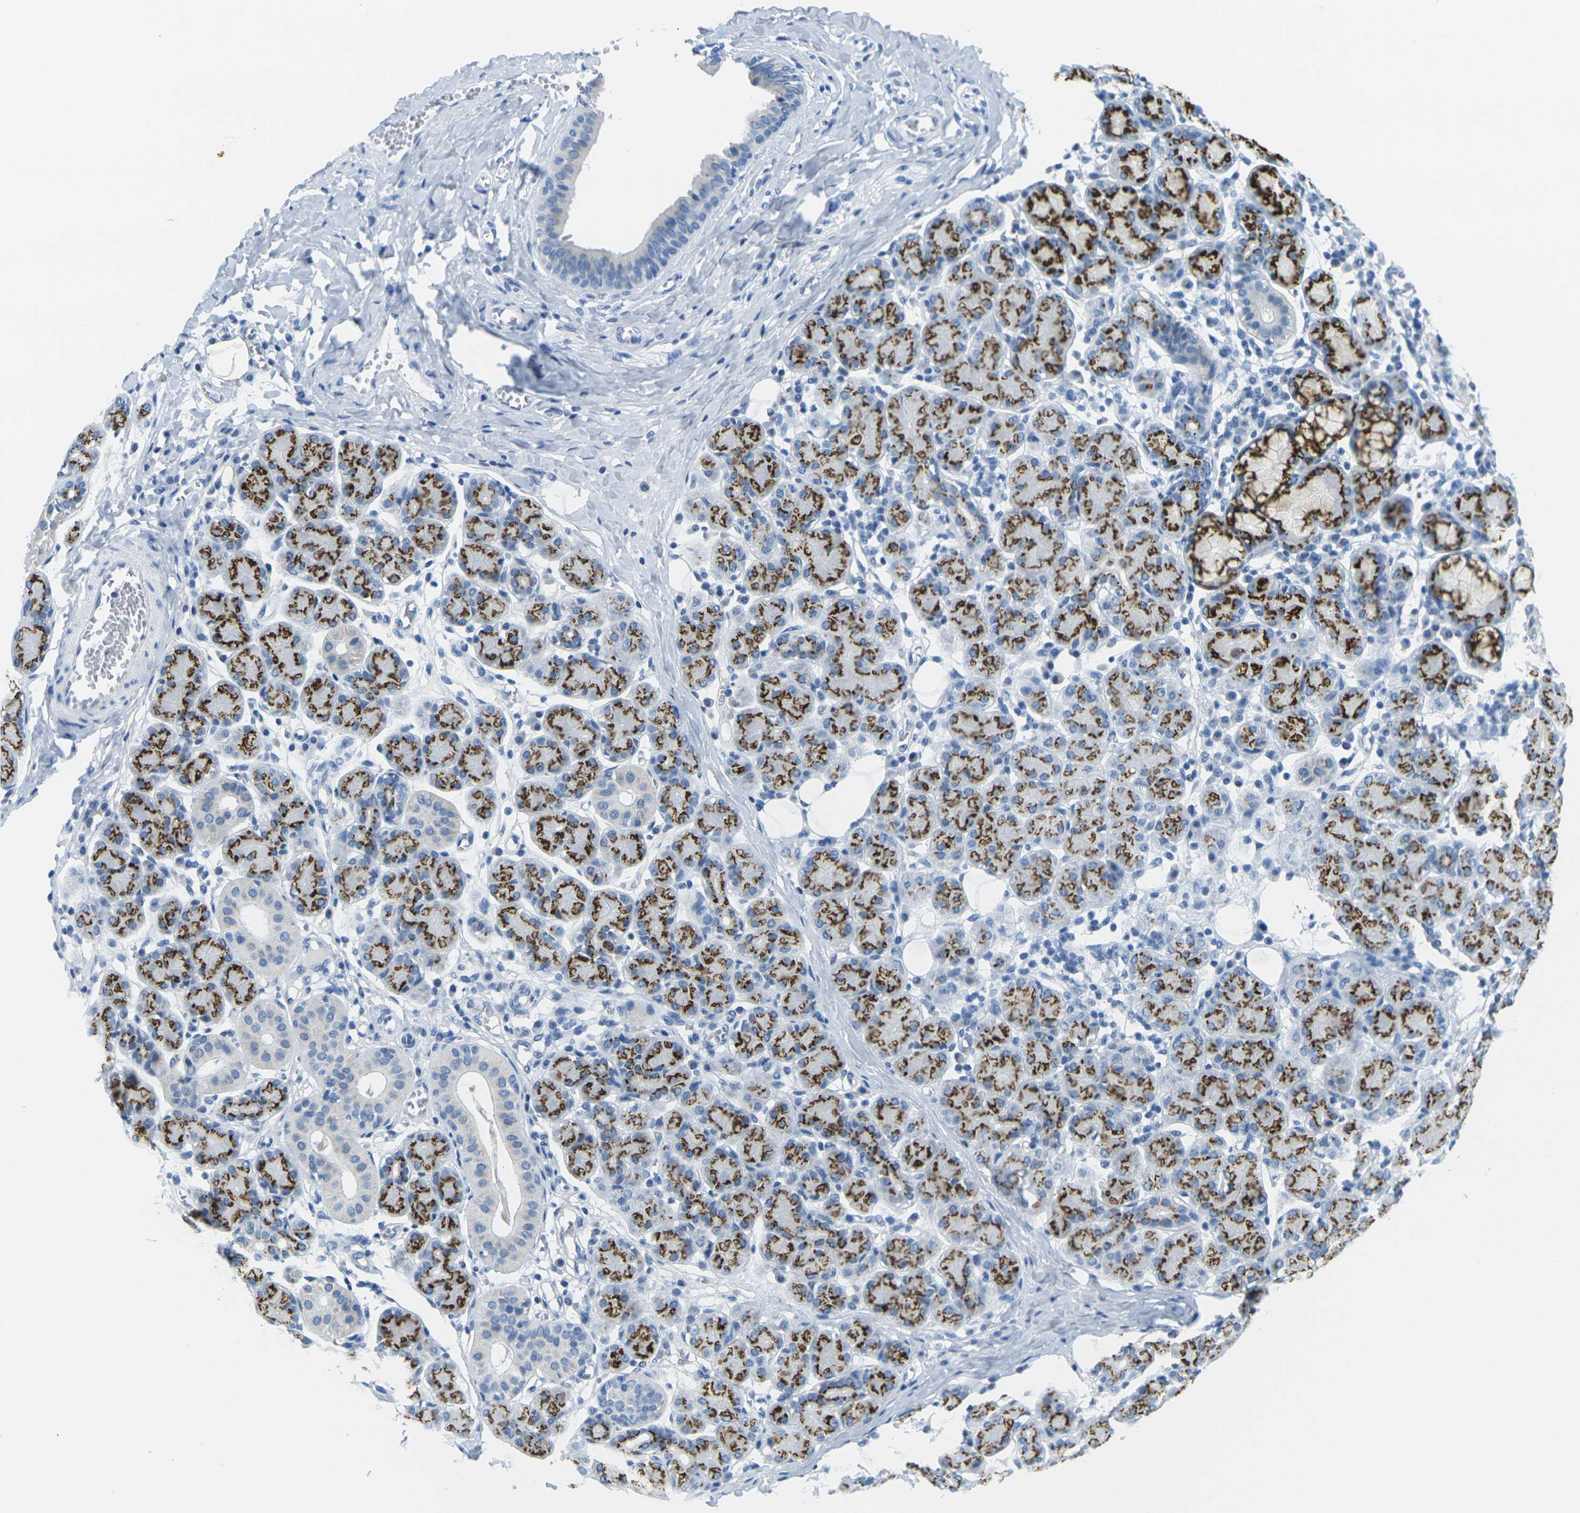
{"staining": {"intensity": "strong", "quantity": ">75%", "location": "cytoplasmic/membranous"}, "tissue": "salivary gland", "cell_type": "Glandular cells", "image_type": "normal", "snomed": [{"axis": "morphology", "description": "Normal tissue, NOS"}, {"axis": "morphology", "description": "Inflammation, NOS"}, {"axis": "topography", "description": "Lymph node"}, {"axis": "topography", "description": "Salivary gland"}], "caption": "This image demonstrates normal salivary gland stained with immunohistochemistry (IHC) to label a protein in brown. The cytoplasmic/membranous of glandular cells show strong positivity for the protein. Nuclei are counter-stained blue.", "gene": "FAM3D", "patient": {"sex": "male", "age": 3}}